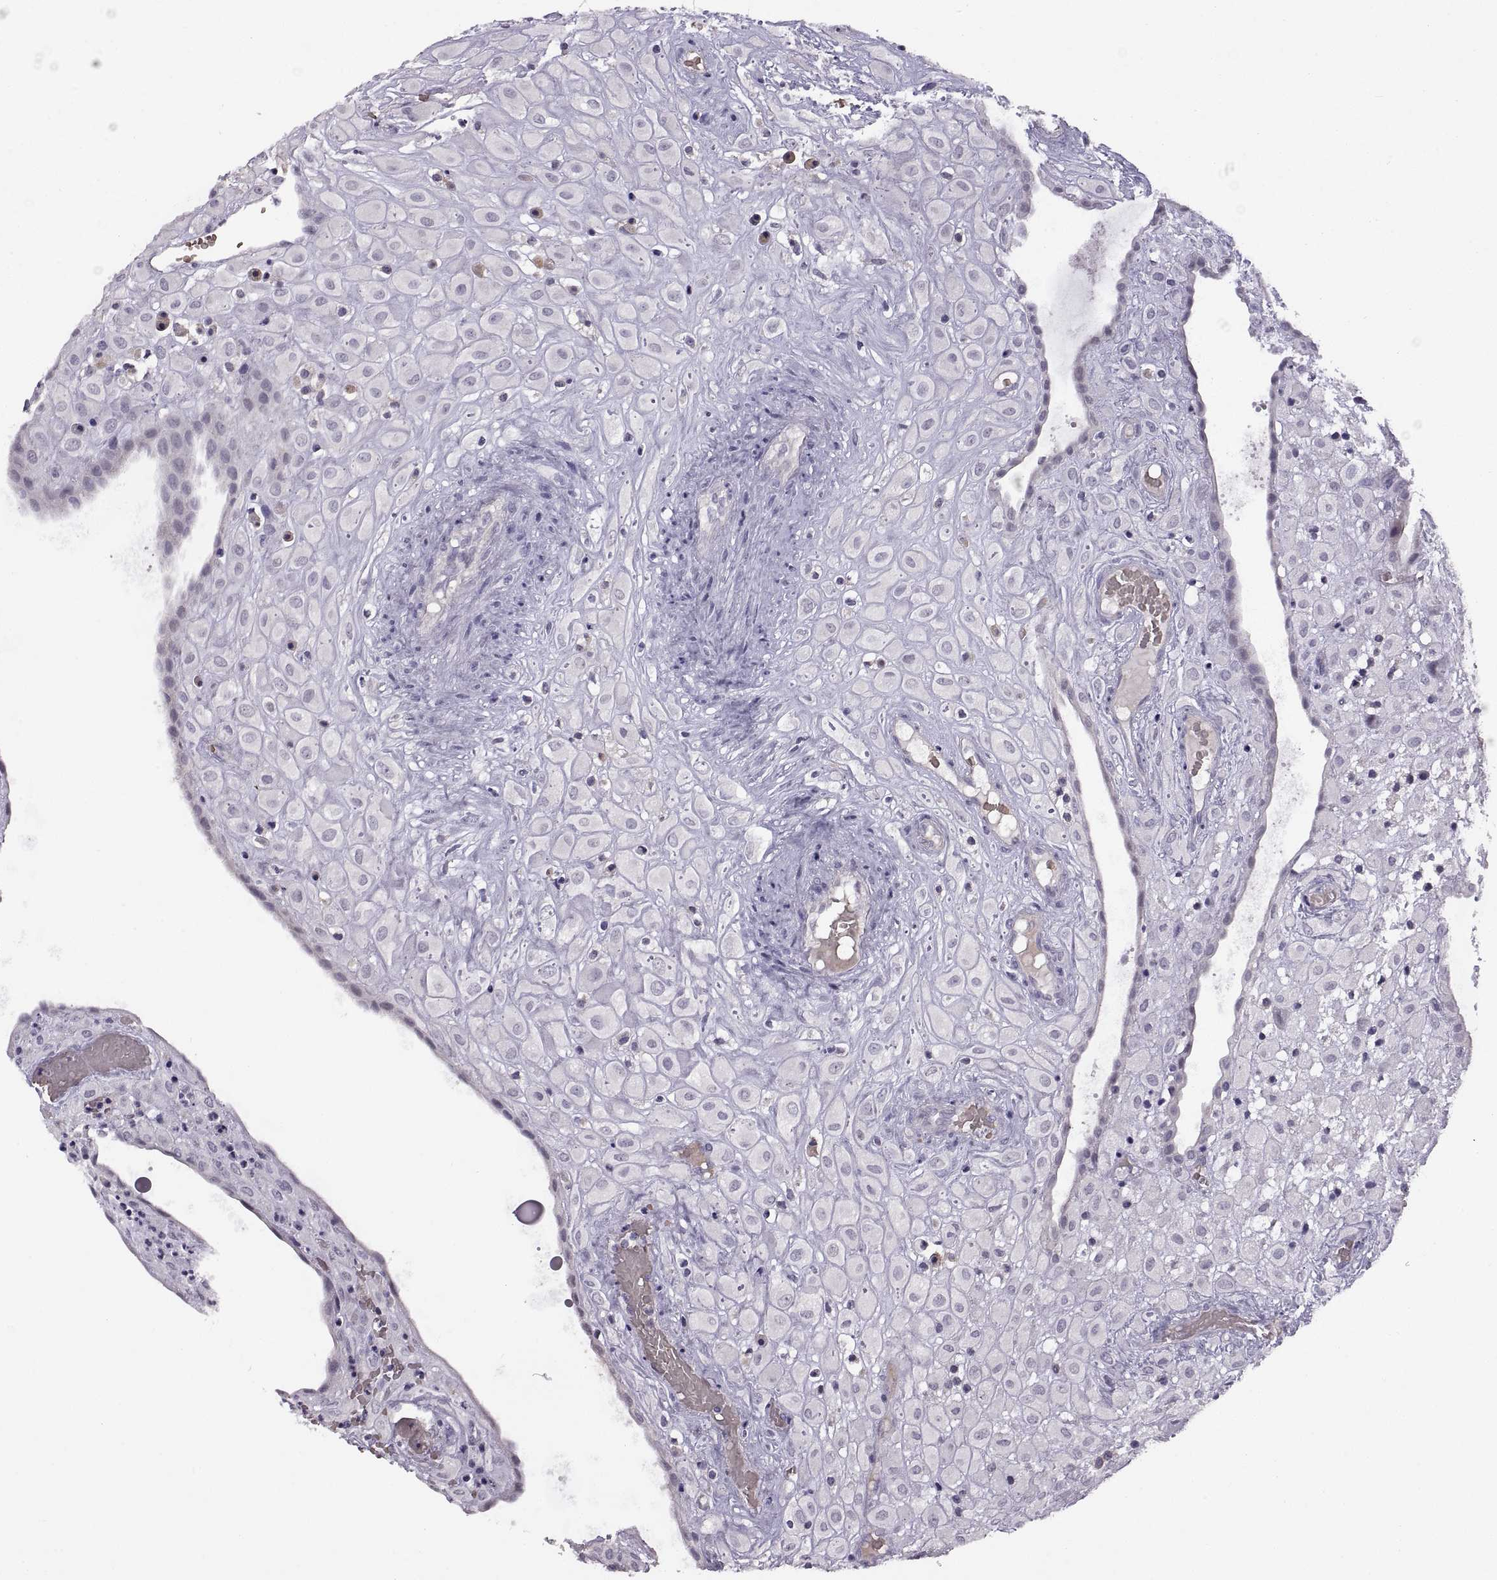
{"staining": {"intensity": "negative", "quantity": "none", "location": "none"}, "tissue": "placenta", "cell_type": "Decidual cells", "image_type": "normal", "snomed": [{"axis": "morphology", "description": "Normal tissue, NOS"}, {"axis": "topography", "description": "Placenta"}], "caption": "DAB (3,3'-diaminobenzidine) immunohistochemical staining of normal human placenta reveals no significant positivity in decidual cells.", "gene": "MEIOC", "patient": {"sex": "female", "age": 24}}